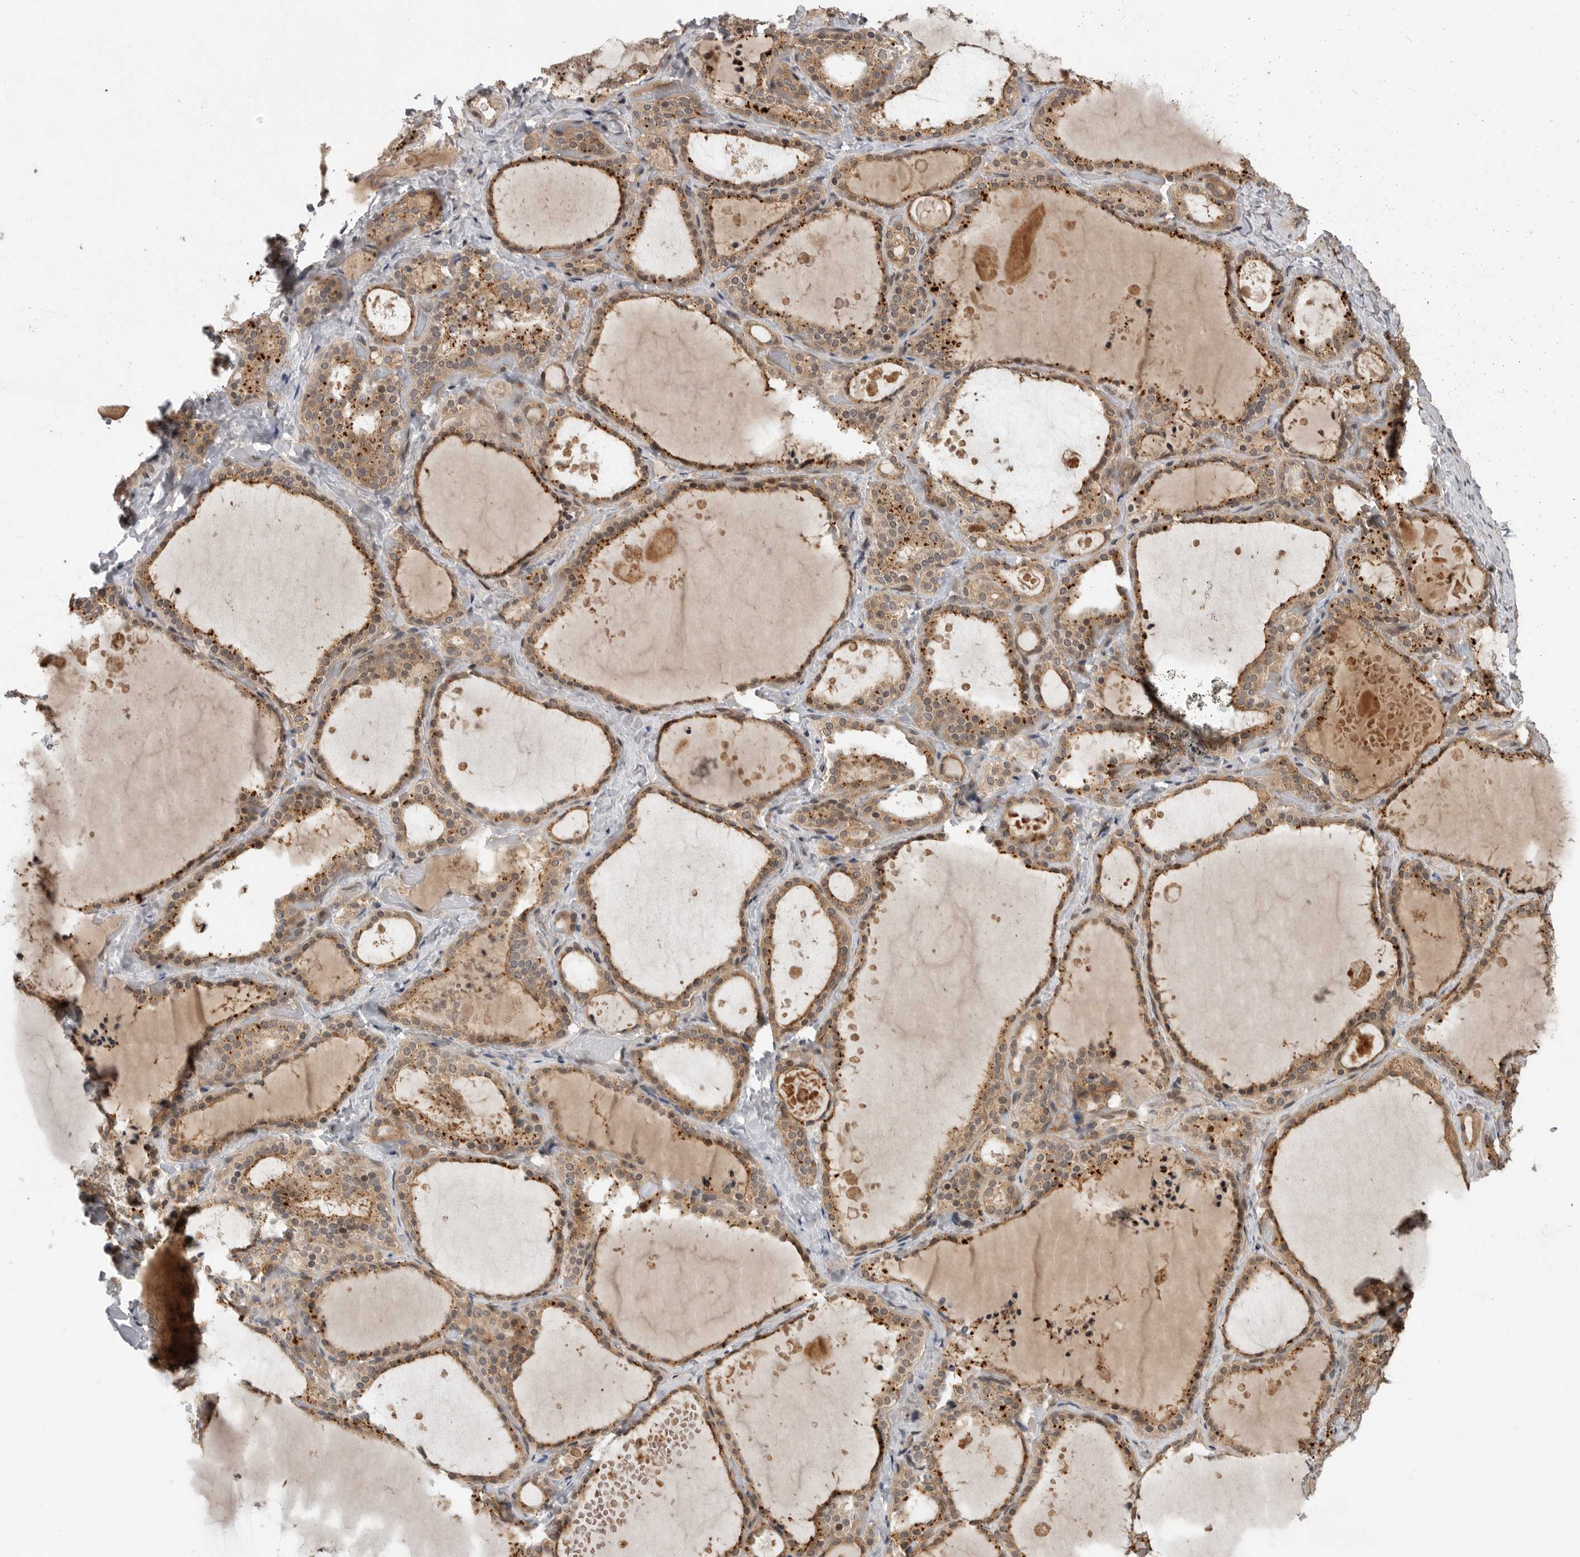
{"staining": {"intensity": "moderate", "quantity": ">75%", "location": "cytoplasmic/membranous"}, "tissue": "thyroid gland", "cell_type": "Glandular cells", "image_type": "normal", "snomed": [{"axis": "morphology", "description": "Normal tissue, NOS"}, {"axis": "topography", "description": "Thyroid gland"}], "caption": "This image demonstrates unremarkable thyroid gland stained with immunohistochemistry to label a protein in brown. The cytoplasmic/membranous of glandular cells show moderate positivity for the protein. Nuclei are counter-stained blue.", "gene": "OSBPL9", "patient": {"sex": "female", "age": 44}}